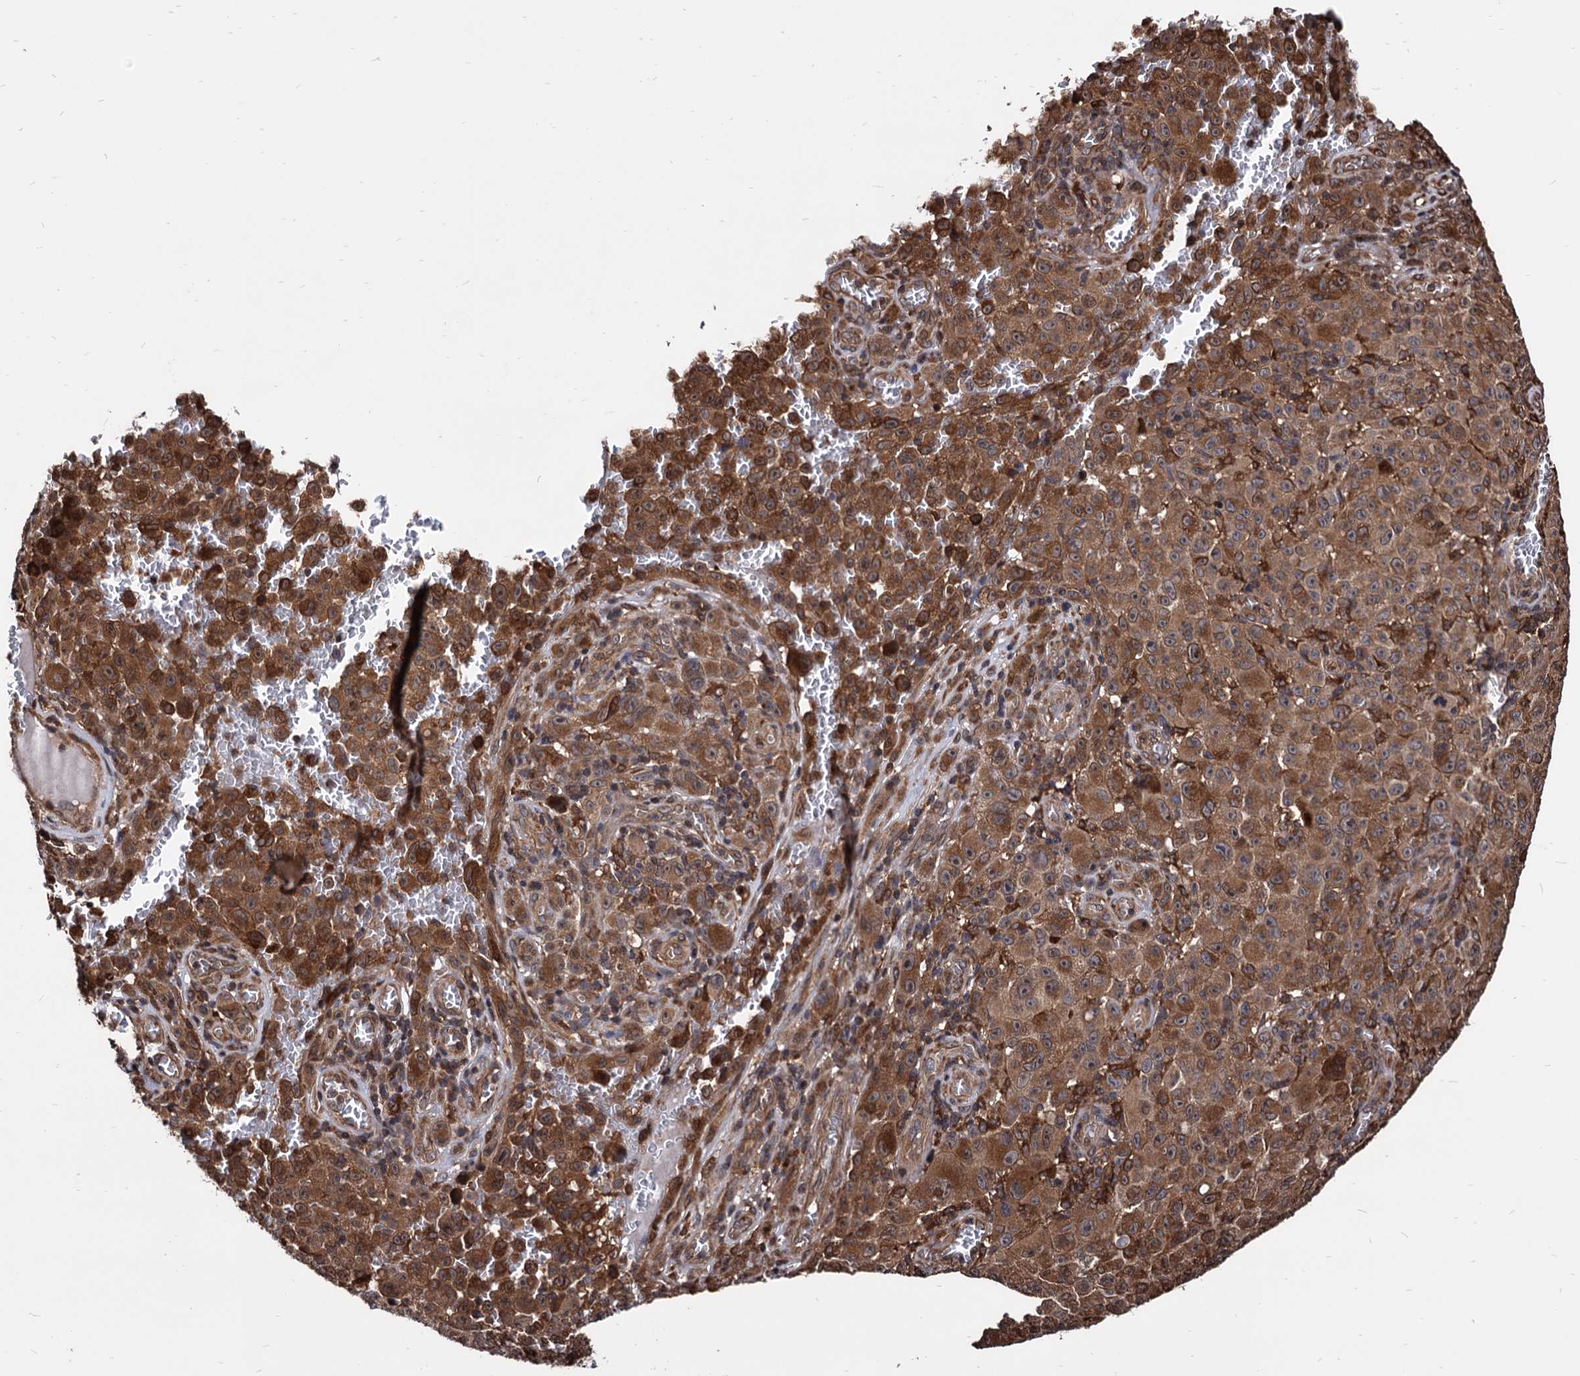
{"staining": {"intensity": "moderate", "quantity": ">75%", "location": "cytoplasmic/membranous"}, "tissue": "melanoma", "cell_type": "Tumor cells", "image_type": "cancer", "snomed": [{"axis": "morphology", "description": "Malignant melanoma, NOS"}, {"axis": "topography", "description": "Skin"}], "caption": "High-magnification brightfield microscopy of melanoma stained with DAB (3,3'-diaminobenzidine) (brown) and counterstained with hematoxylin (blue). tumor cells exhibit moderate cytoplasmic/membranous positivity is seen in approximately>75% of cells.", "gene": "ANKRD12", "patient": {"sex": "female", "age": 82}}